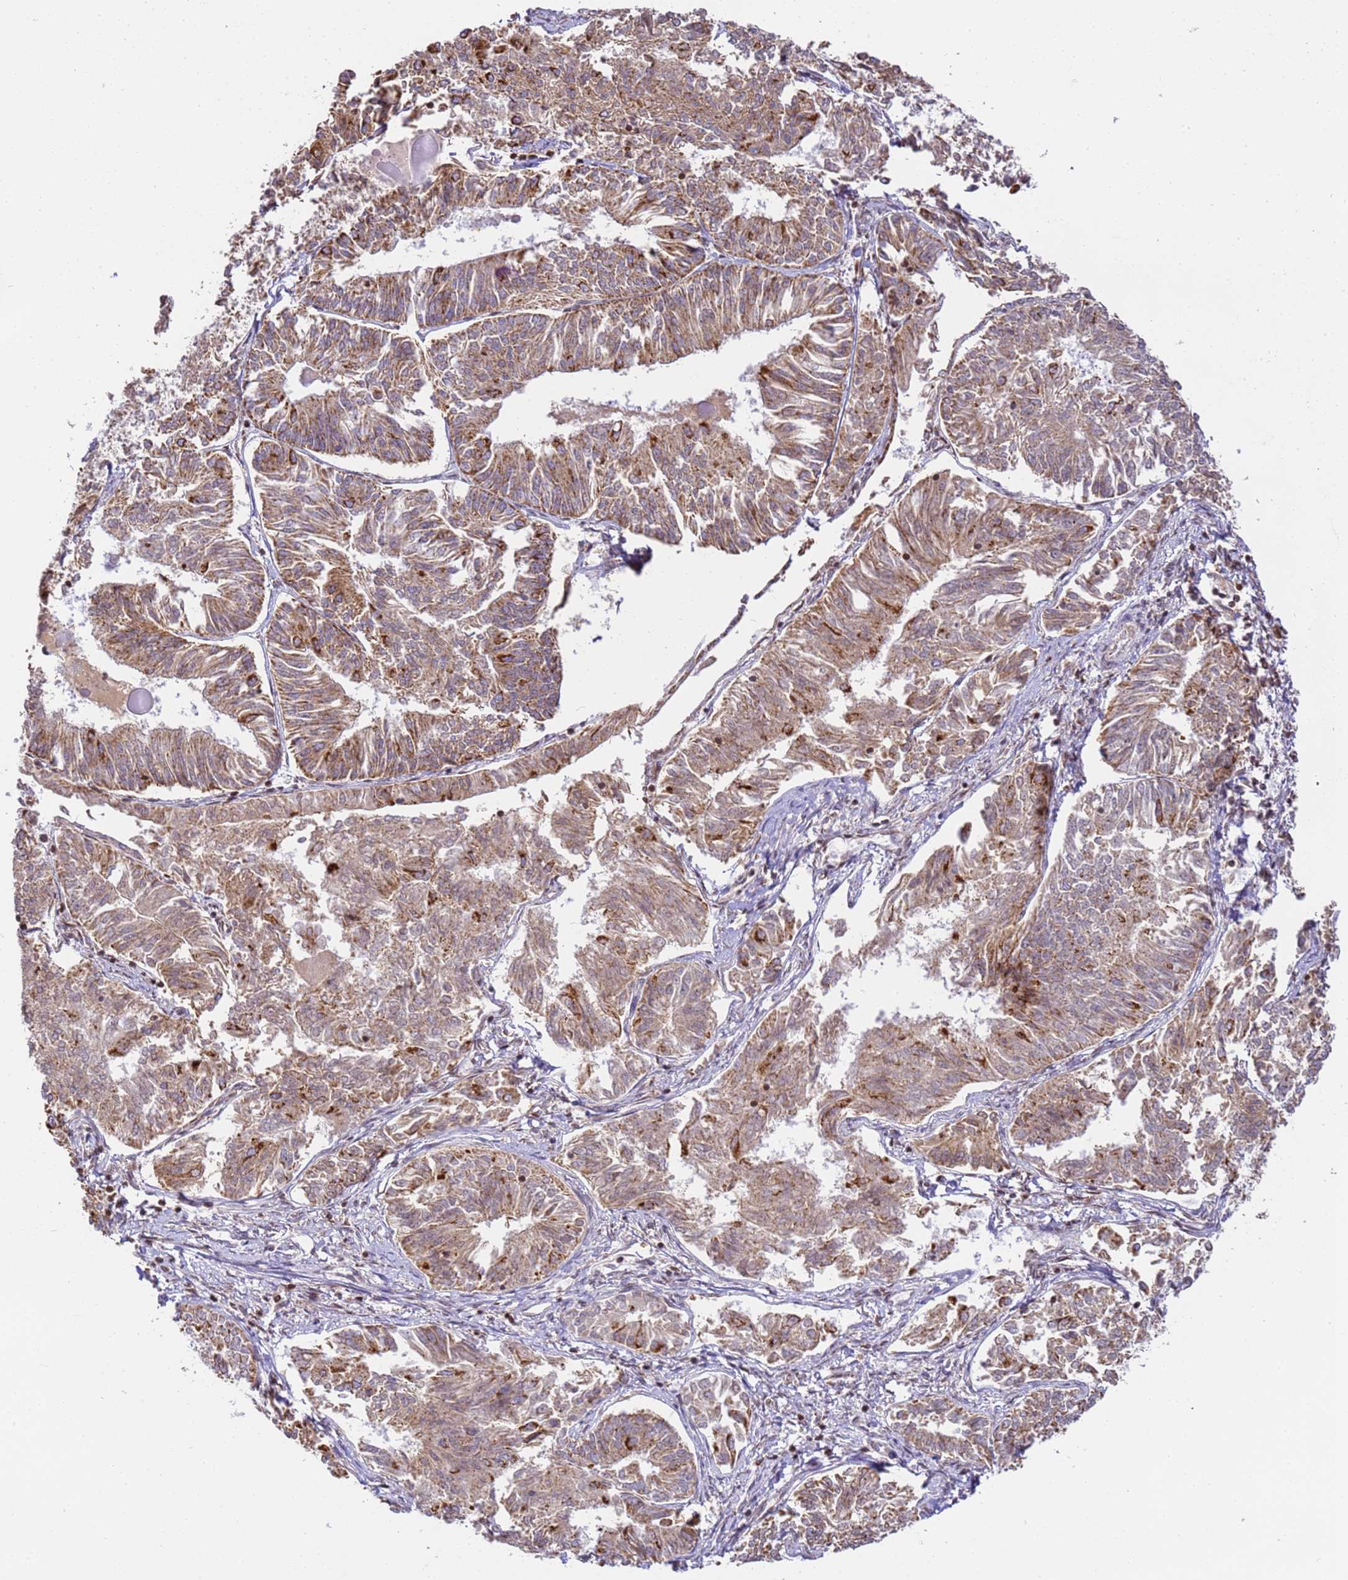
{"staining": {"intensity": "moderate", "quantity": ">75%", "location": "cytoplasmic/membranous"}, "tissue": "endometrial cancer", "cell_type": "Tumor cells", "image_type": "cancer", "snomed": [{"axis": "morphology", "description": "Adenocarcinoma, NOS"}, {"axis": "topography", "description": "Endometrium"}], "caption": "Immunohistochemistry (DAB (3,3'-diaminobenzidine)) staining of endometrial cancer shows moderate cytoplasmic/membranous protein positivity in approximately >75% of tumor cells.", "gene": "HSPE1", "patient": {"sex": "female", "age": 58}}